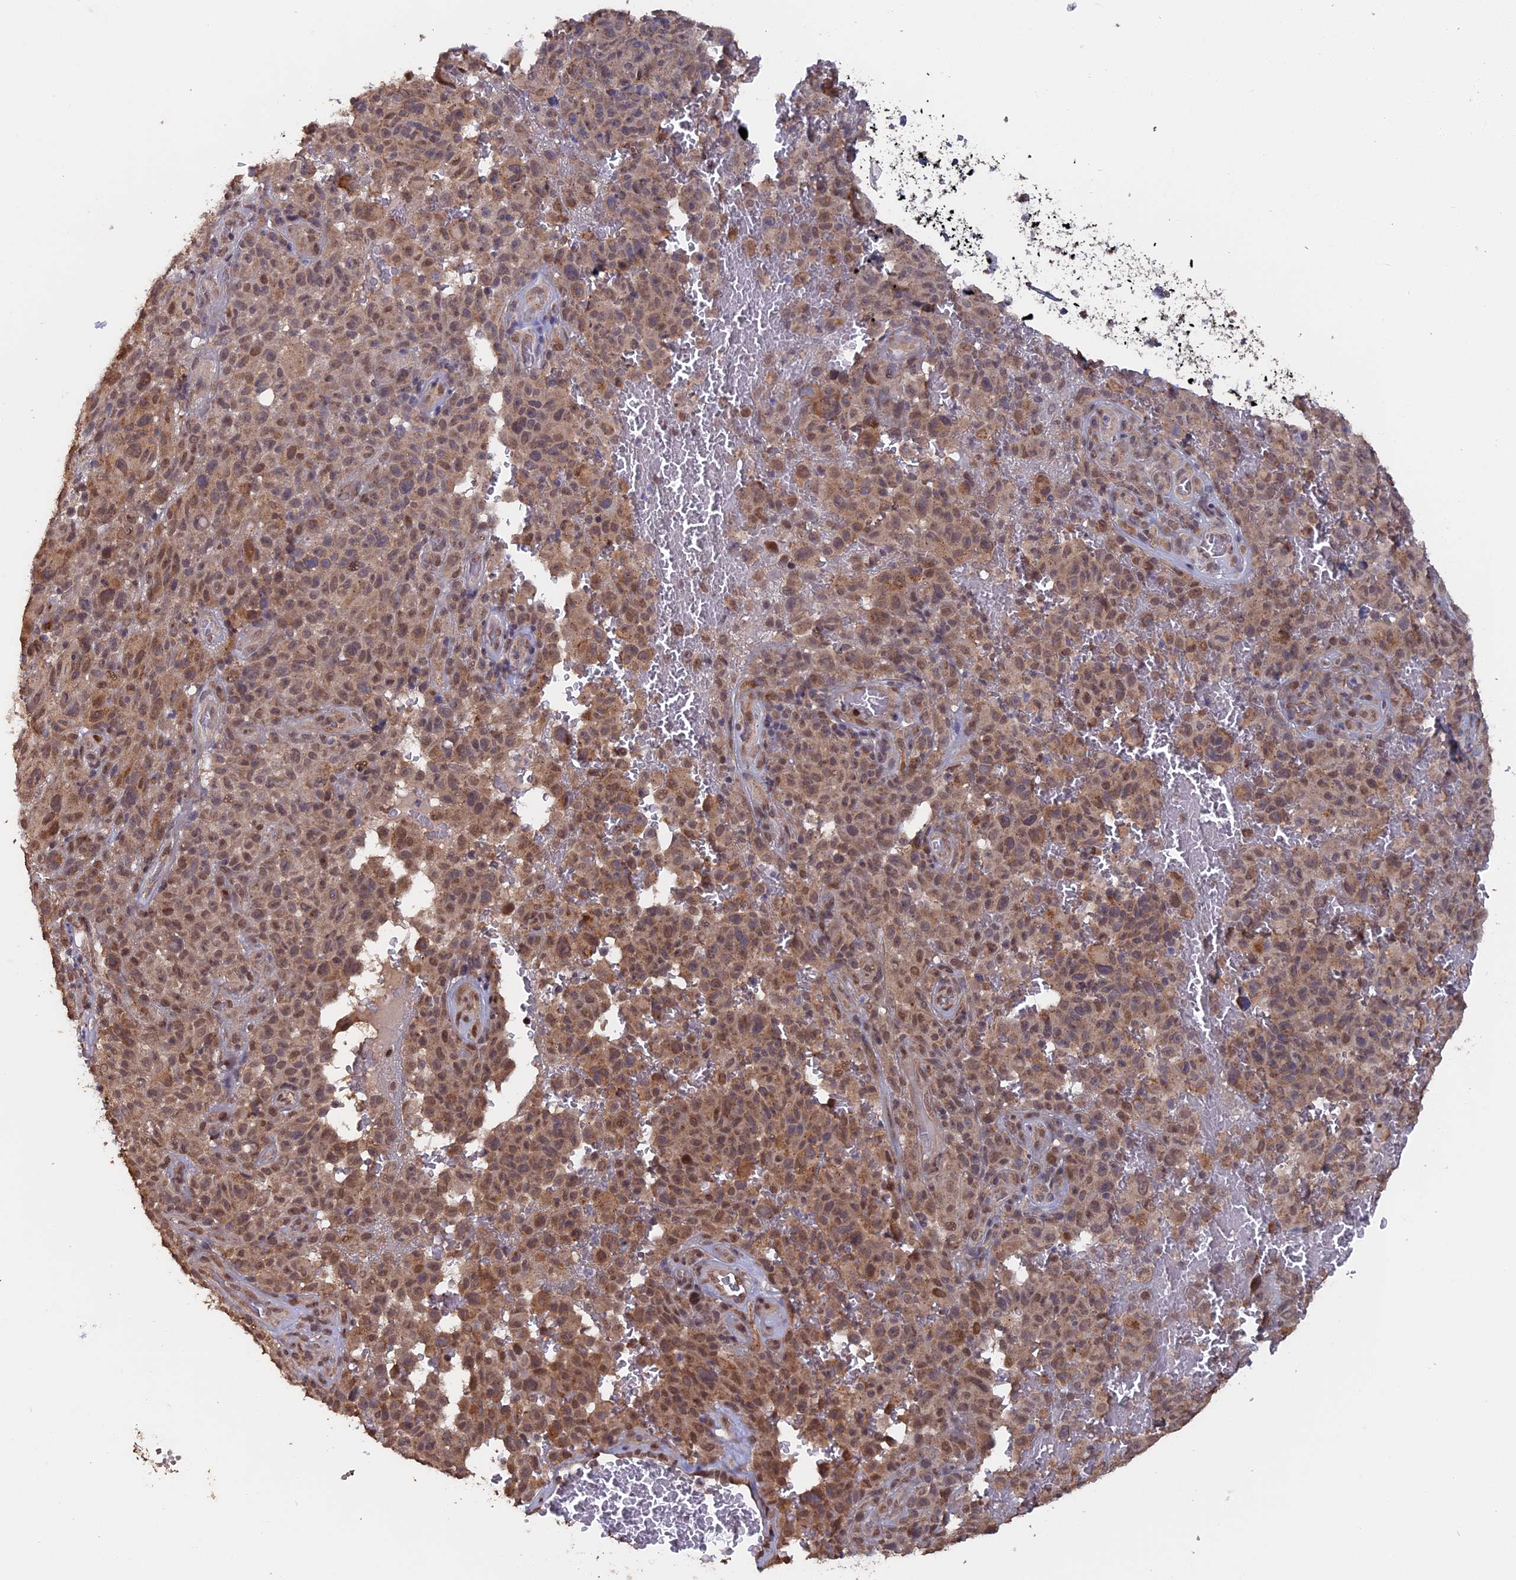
{"staining": {"intensity": "moderate", "quantity": ">75%", "location": "cytoplasmic/membranous,nuclear"}, "tissue": "melanoma", "cell_type": "Tumor cells", "image_type": "cancer", "snomed": [{"axis": "morphology", "description": "Malignant melanoma, NOS"}, {"axis": "topography", "description": "Skin"}], "caption": "Brown immunohistochemical staining in melanoma reveals moderate cytoplasmic/membranous and nuclear expression in approximately >75% of tumor cells. The protein is shown in brown color, while the nuclei are stained blue.", "gene": "PIGQ", "patient": {"sex": "female", "age": 82}}